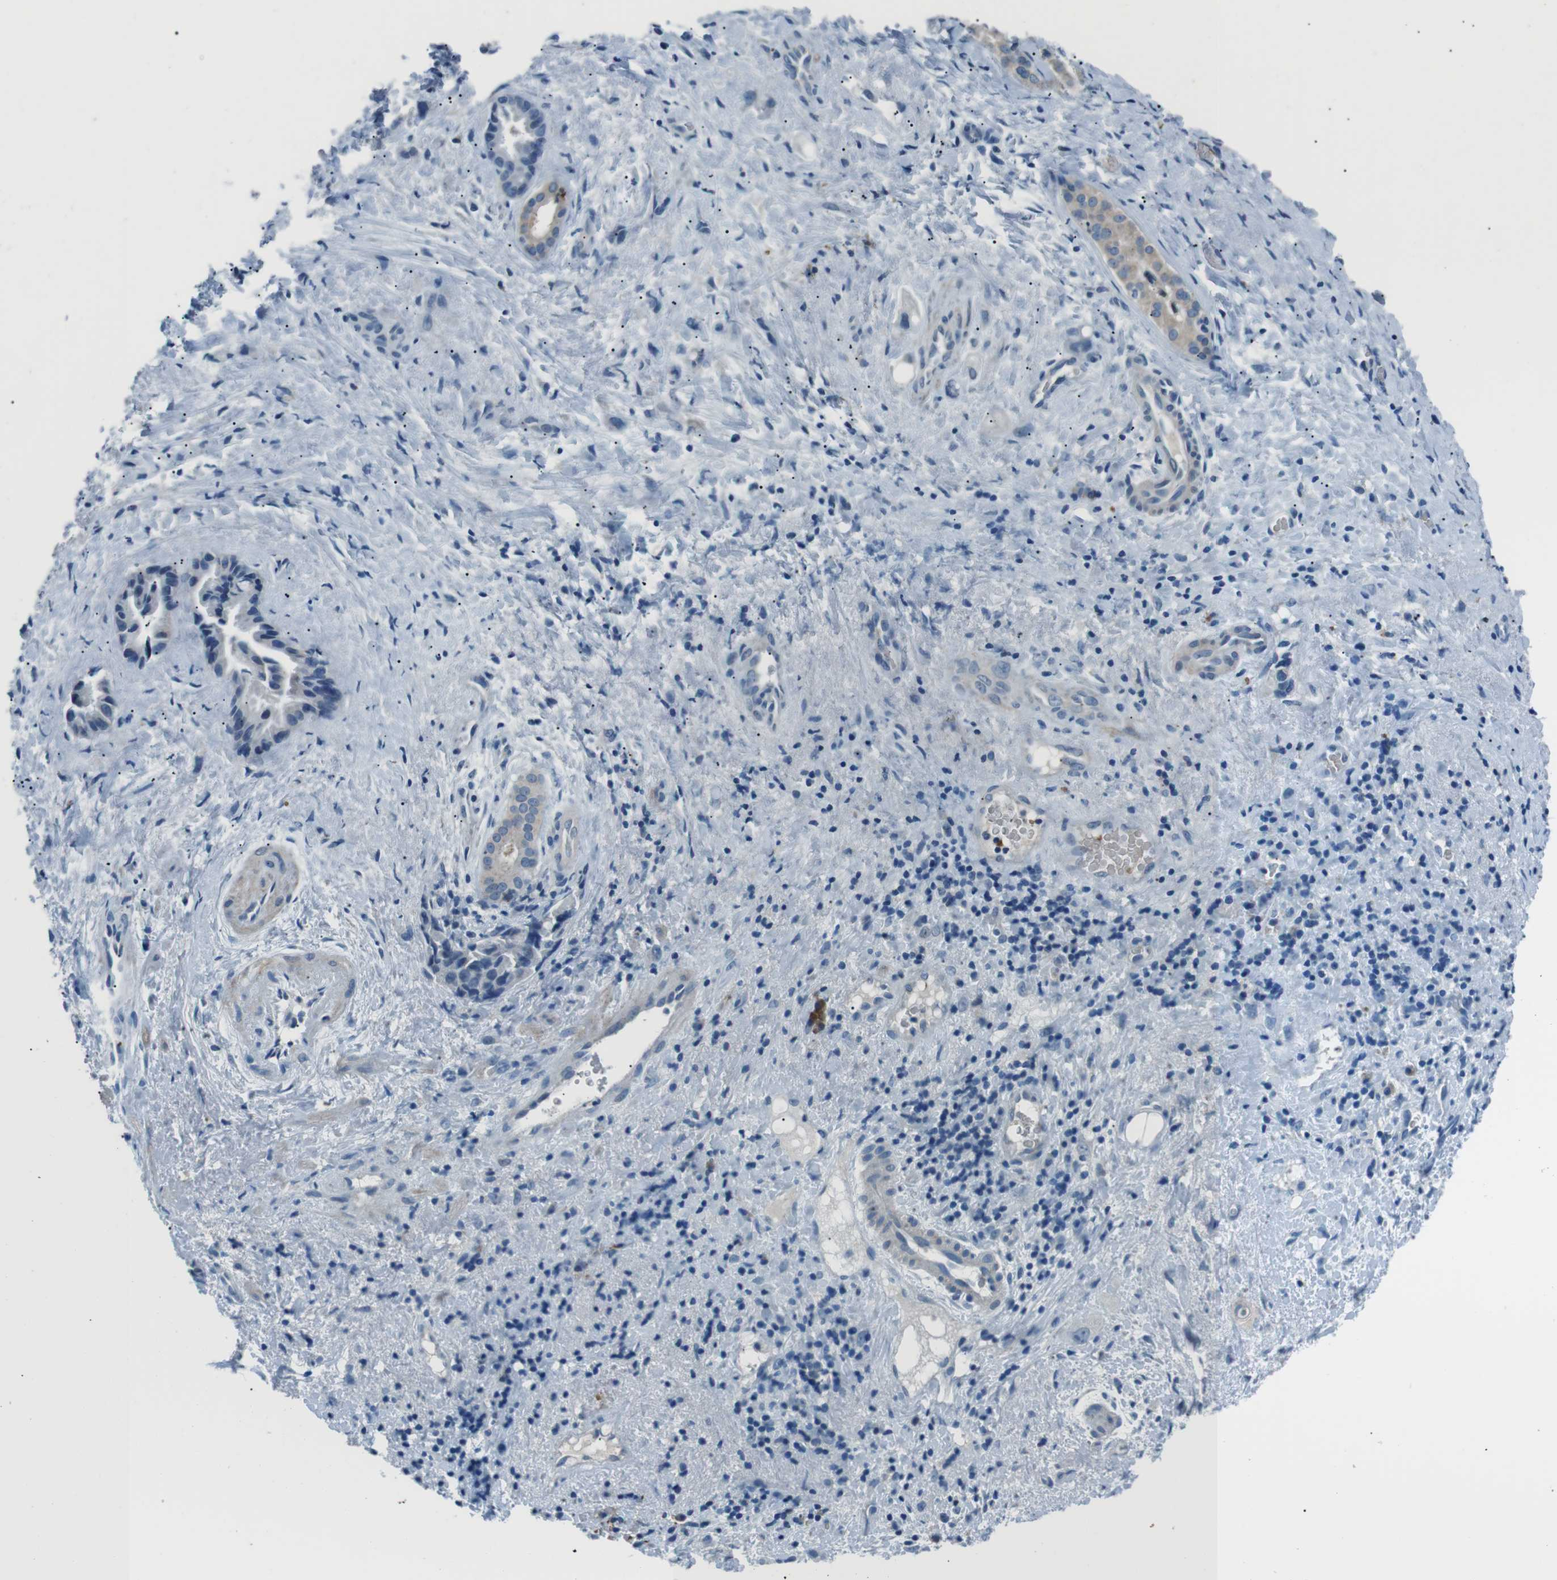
{"staining": {"intensity": "negative", "quantity": "none", "location": "none"}, "tissue": "liver cancer", "cell_type": "Tumor cells", "image_type": "cancer", "snomed": [{"axis": "morphology", "description": "Cholangiocarcinoma"}, {"axis": "topography", "description": "Liver"}], "caption": "Liver cholangiocarcinoma was stained to show a protein in brown. There is no significant positivity in tumor cells. (DAB (3,3'-diaminobenzidine) IHC with hematoxylin counter stain).", "gene": "ST6GAL1", "patient": {"sex": "female", "age": 65}}